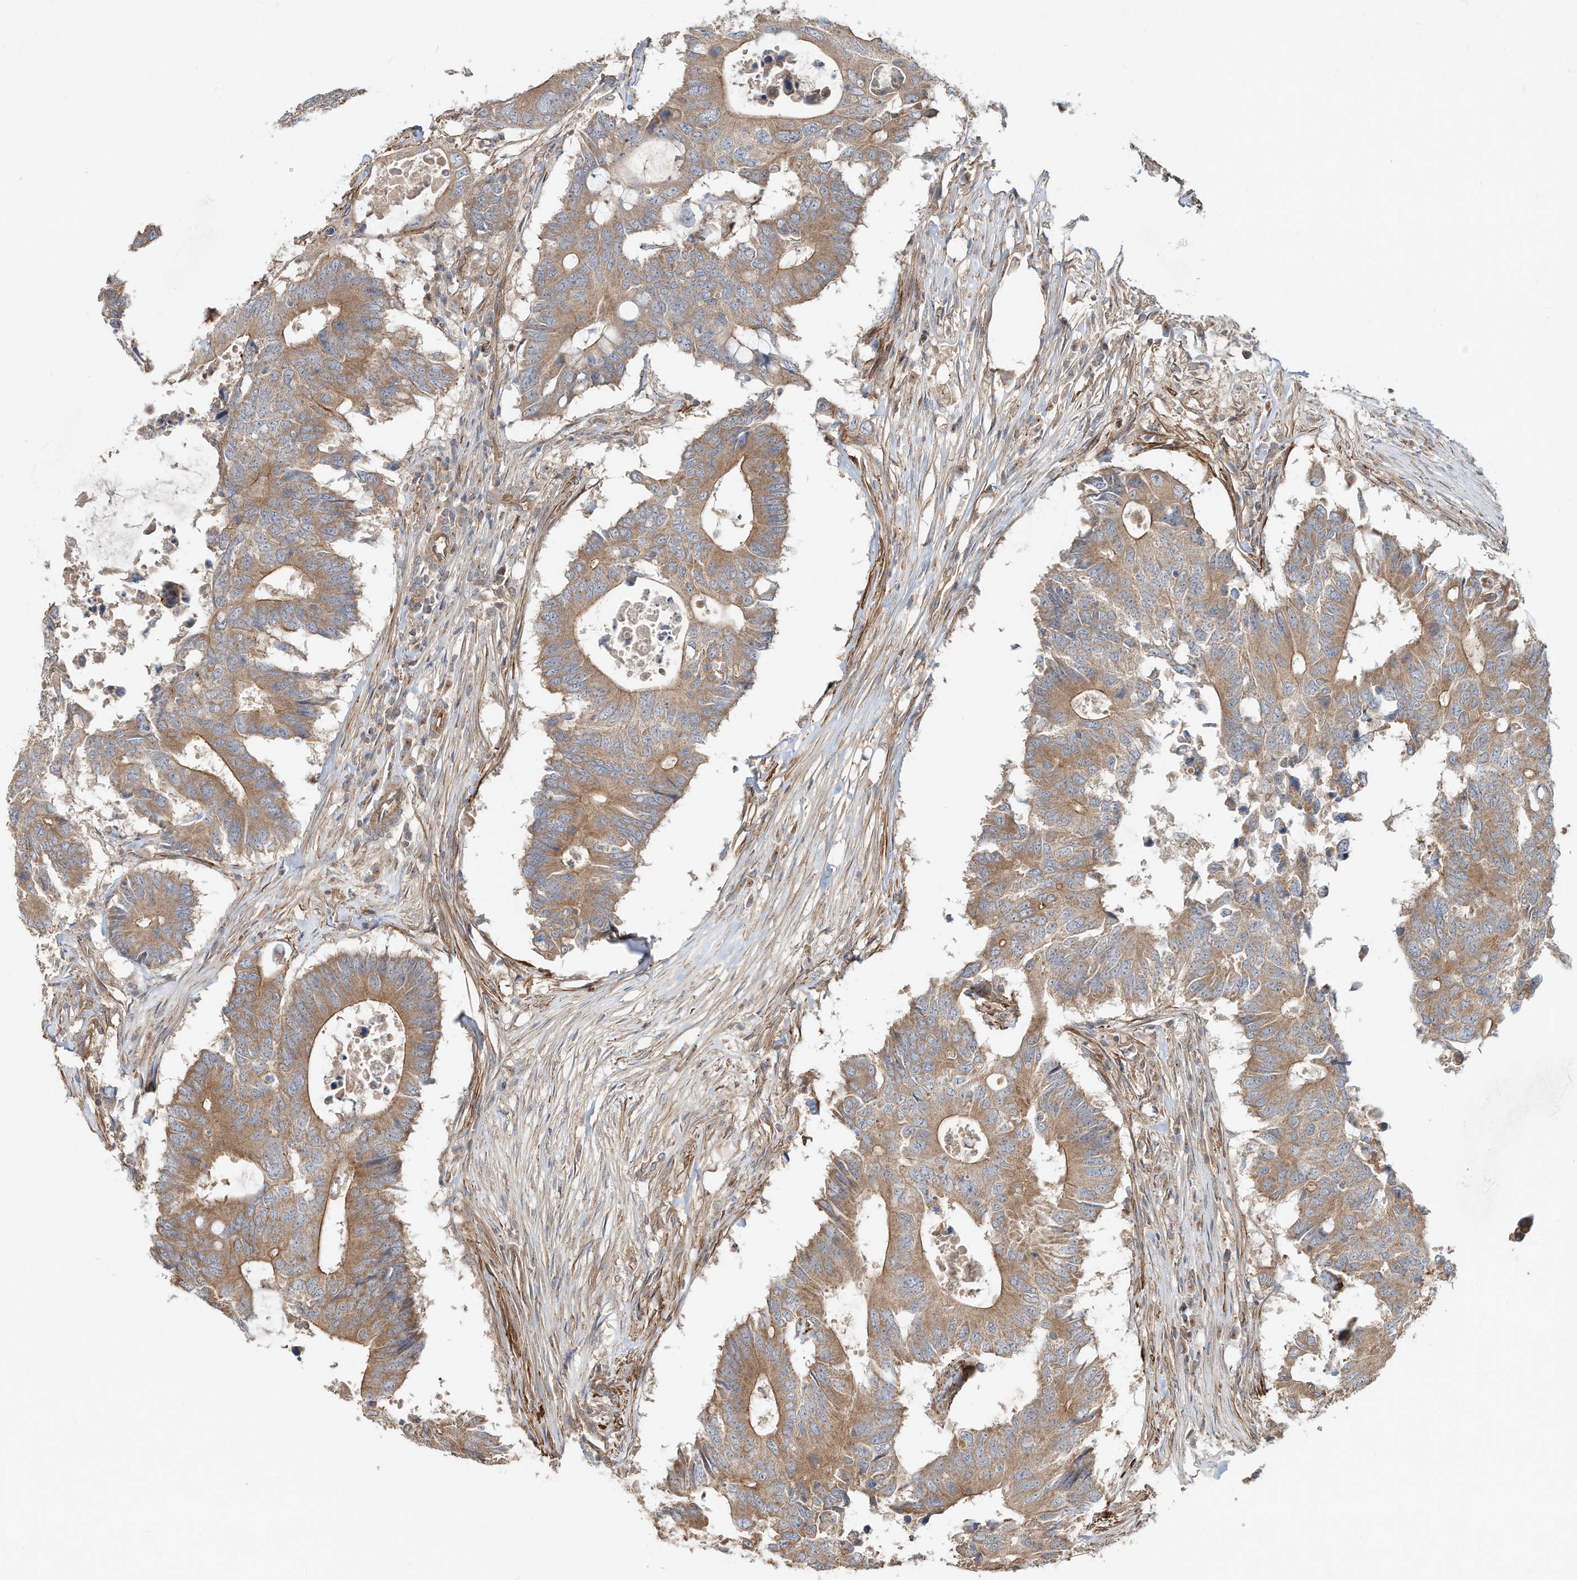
{"staining": {"intensity": "moderate", "quantity": ">75%", "location": "cytoplasmic/membranous"}, "tissue": "colorectal cancer", "cell_type": "Tumor cells", "image_type": "cancer", "snomed": [{"axis": "morphology", "description": "Adenocarcinoma, NOS"}, {"axis": "topography", "description": "Colon"}], "caption": "Protein analysis of colorectal cancer (adenocarcinoma) tissue displays moderate cytoplasmic/membranous staining in approximately >75% of tumor cells.", "gene": "HTR5A", "patient": {"sex": "male", "age": 71}}